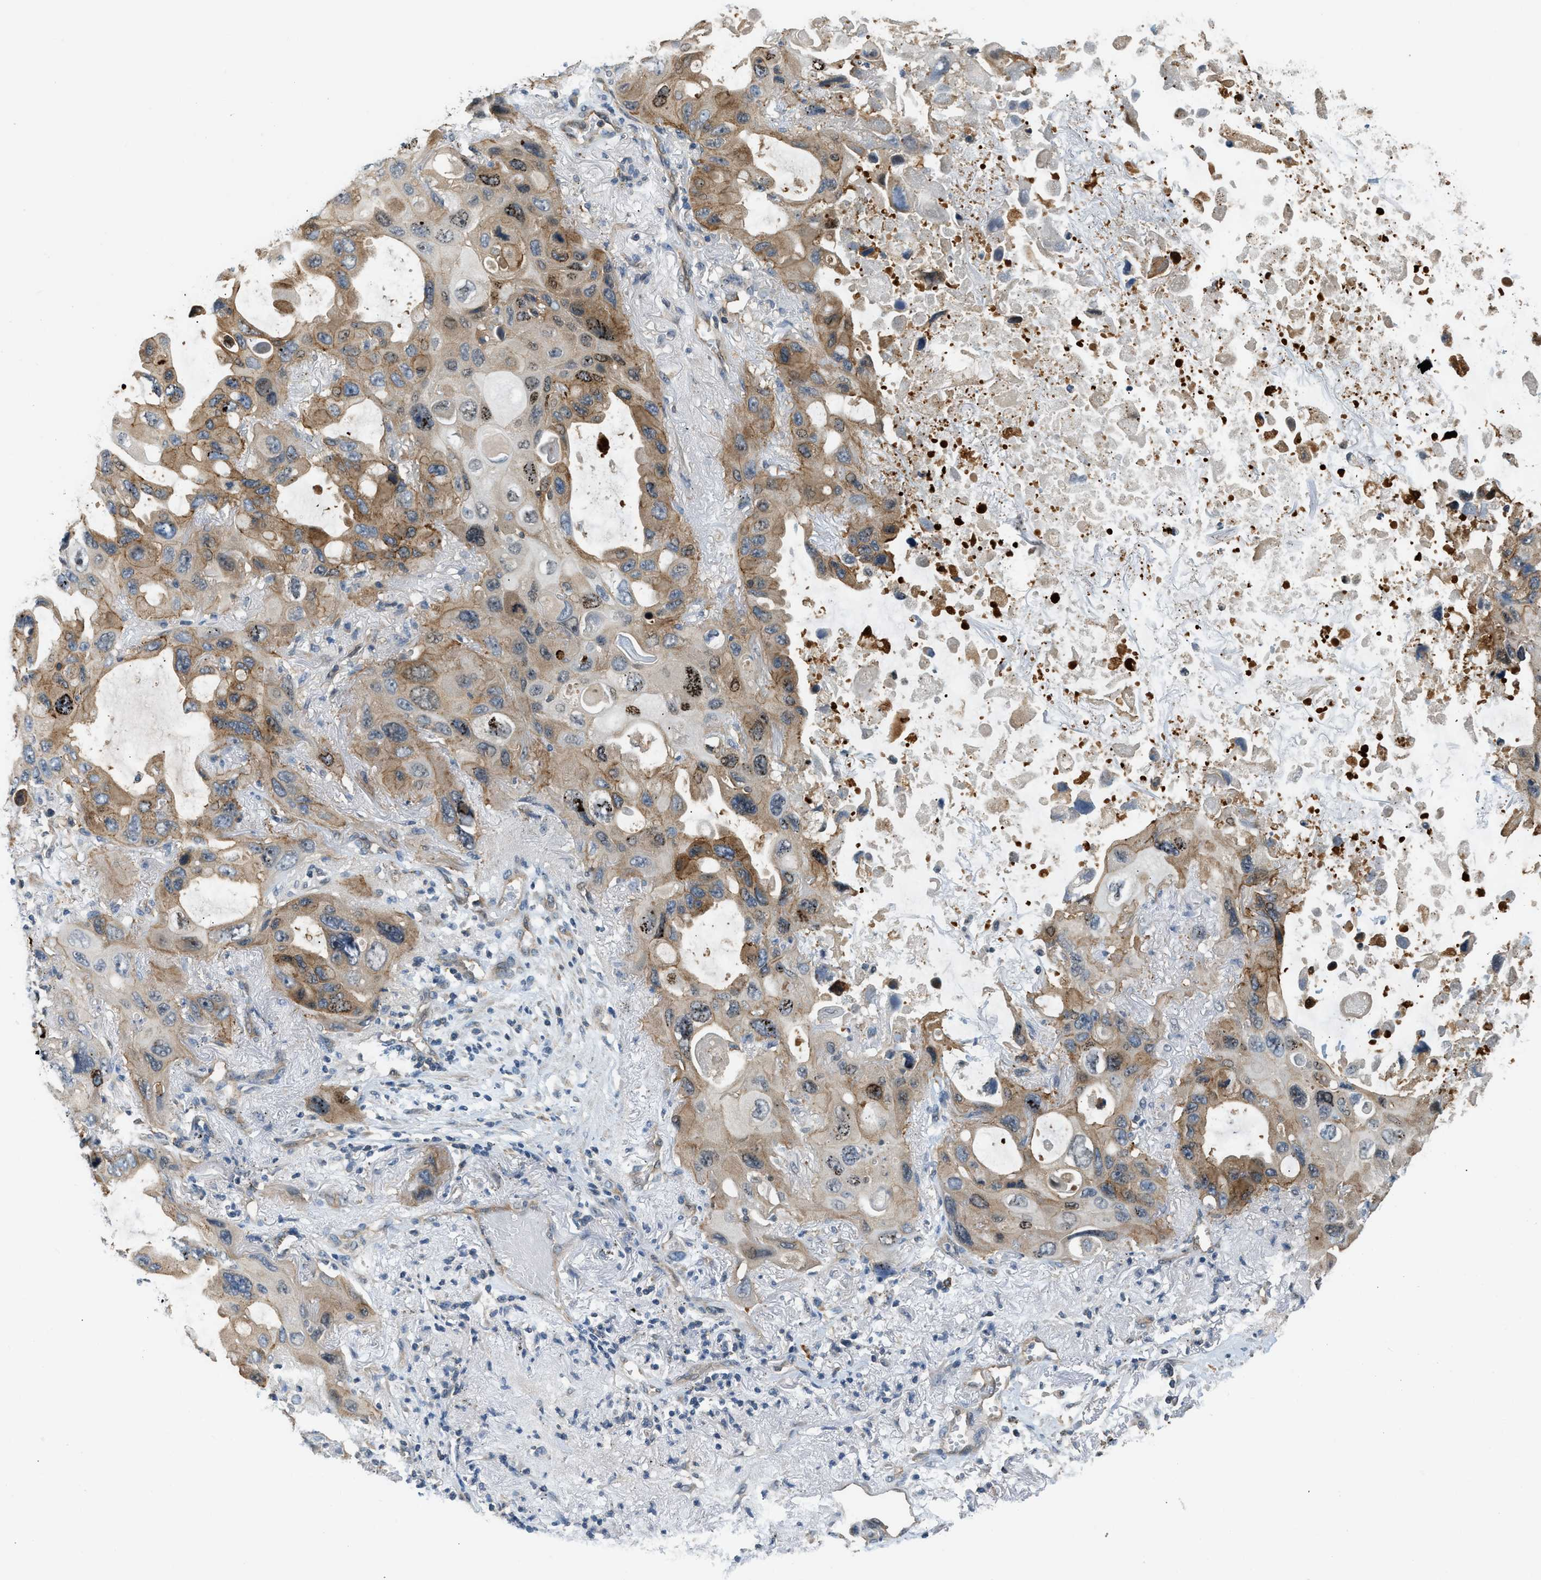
{"staining": {"intensity": "moderate", "quantity": ">75%", "location": "cytoplasmic/membranous,nuclear"}, "tissue": "lung cancer", "cell_type": "Tumor cells", "image_type": "cancer", "snomed": [{"axis": "morphology", "description": "Squamous cell carcinoma, NOS"}, {"axis": "topography", "description": "Lung"}], "caption": "Tumor cells display medium levels of moderate cytoplasmic/membranous and nuclear expression in approximately >75% of cells in human lung cancer (squamous cell carcinoma).", "gene": "CBLB", "patient": {"sex": "female", "age": 73}}